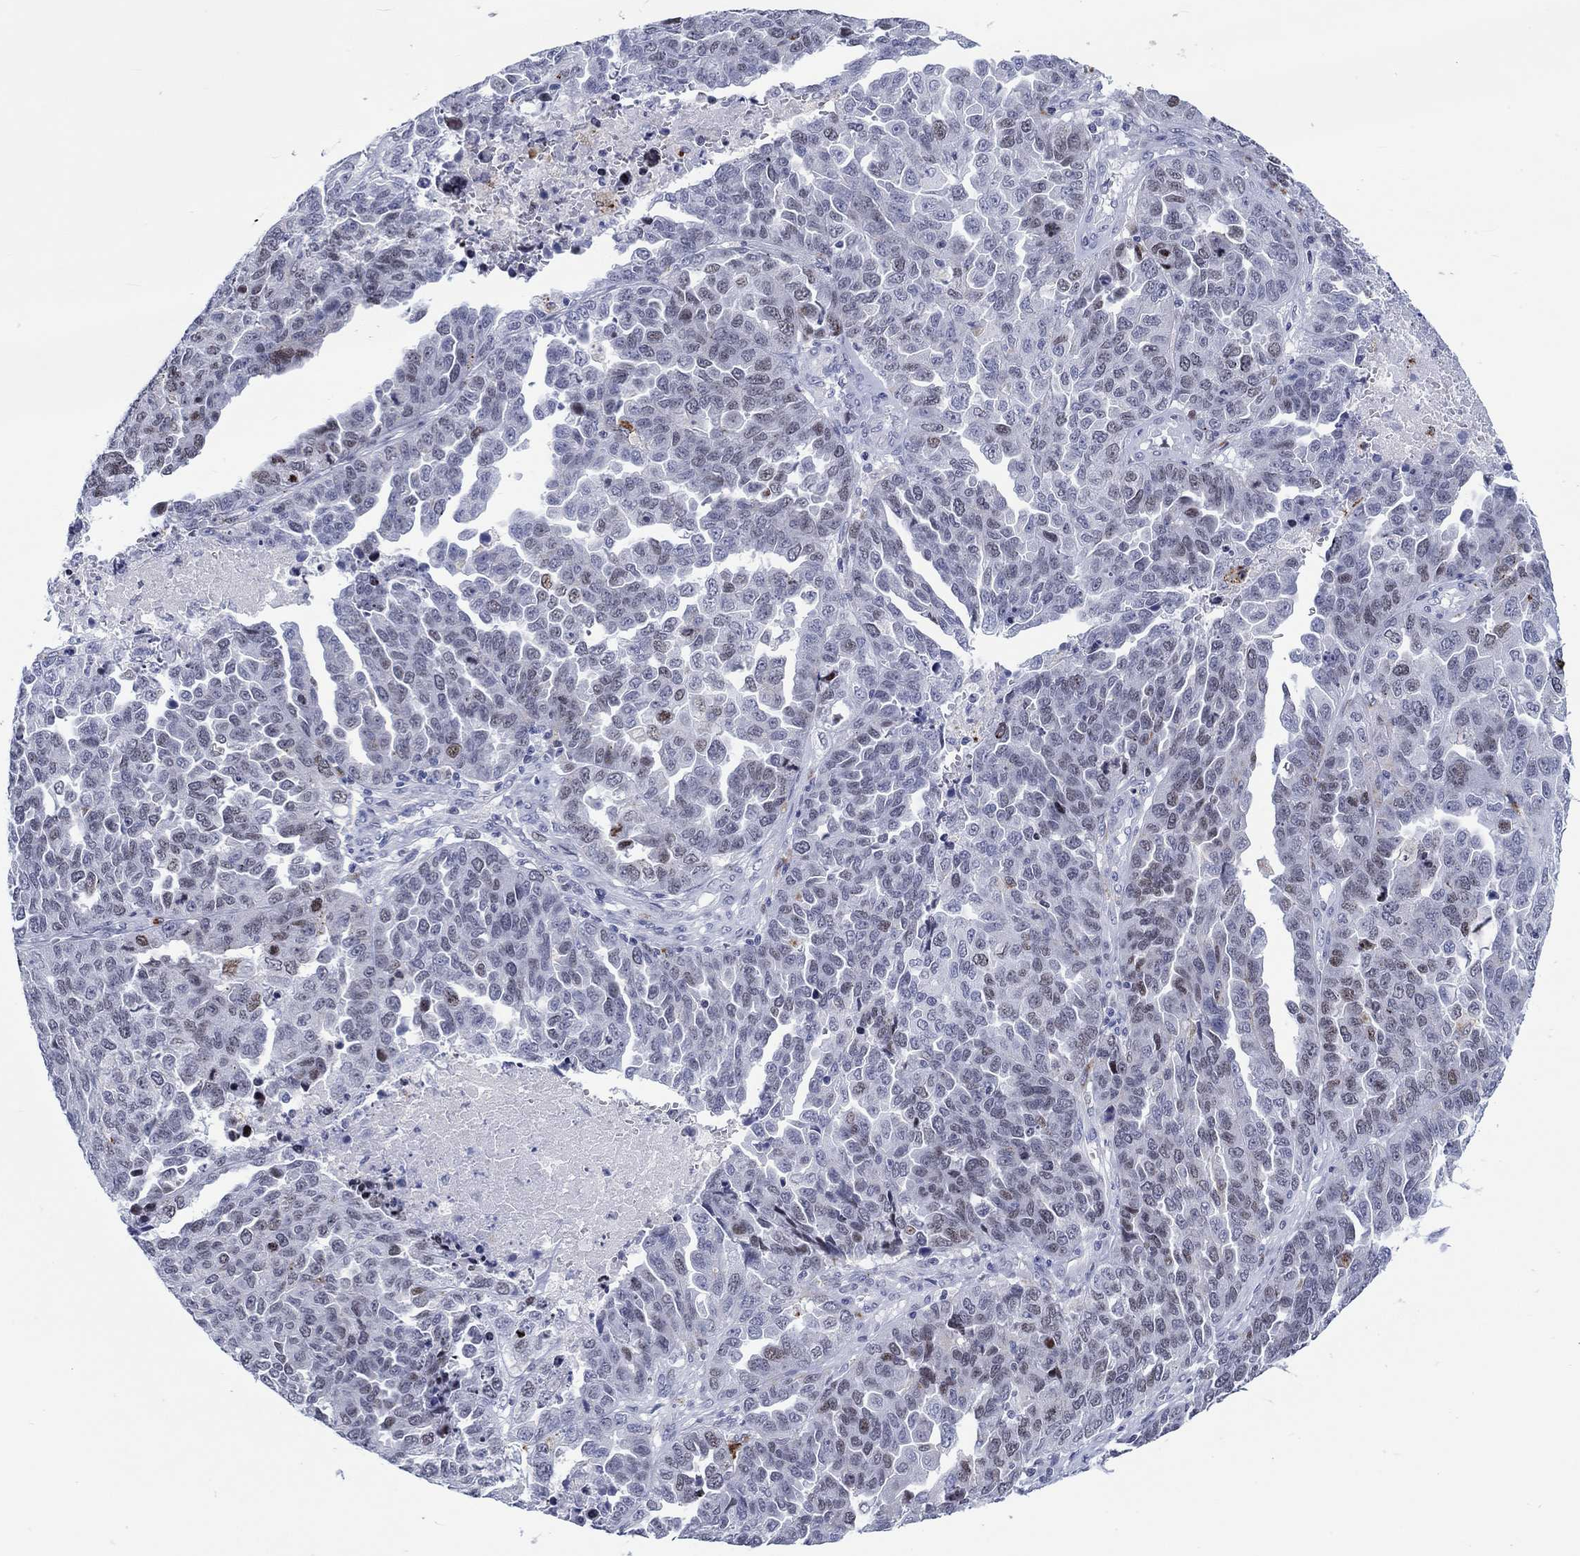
{"staining": {"intensity": "moderate", "quantity": "<25%", "location": "nuclear"}, "tissue": "ovarian cancer", "cell_type": "Tumor cells", "image_type": "cancer", "snomed": [{"axis": "morphology", "description": "Cystadenocarcinoma, serous, NOS"}, {"axis": "topography", "description": "Ovary"}], "caption": "Immunohistochemical staining of ovarian cancer displays low levels of moderate nuclear expression in approximately <25% of tumor cells. (DAB (3,3'-diaminobenzidine) IHC, brown staining for protein, blue staining for nuclei).", "gene": "CDCA2", "patient": {"sex": "female", "age": 87}}